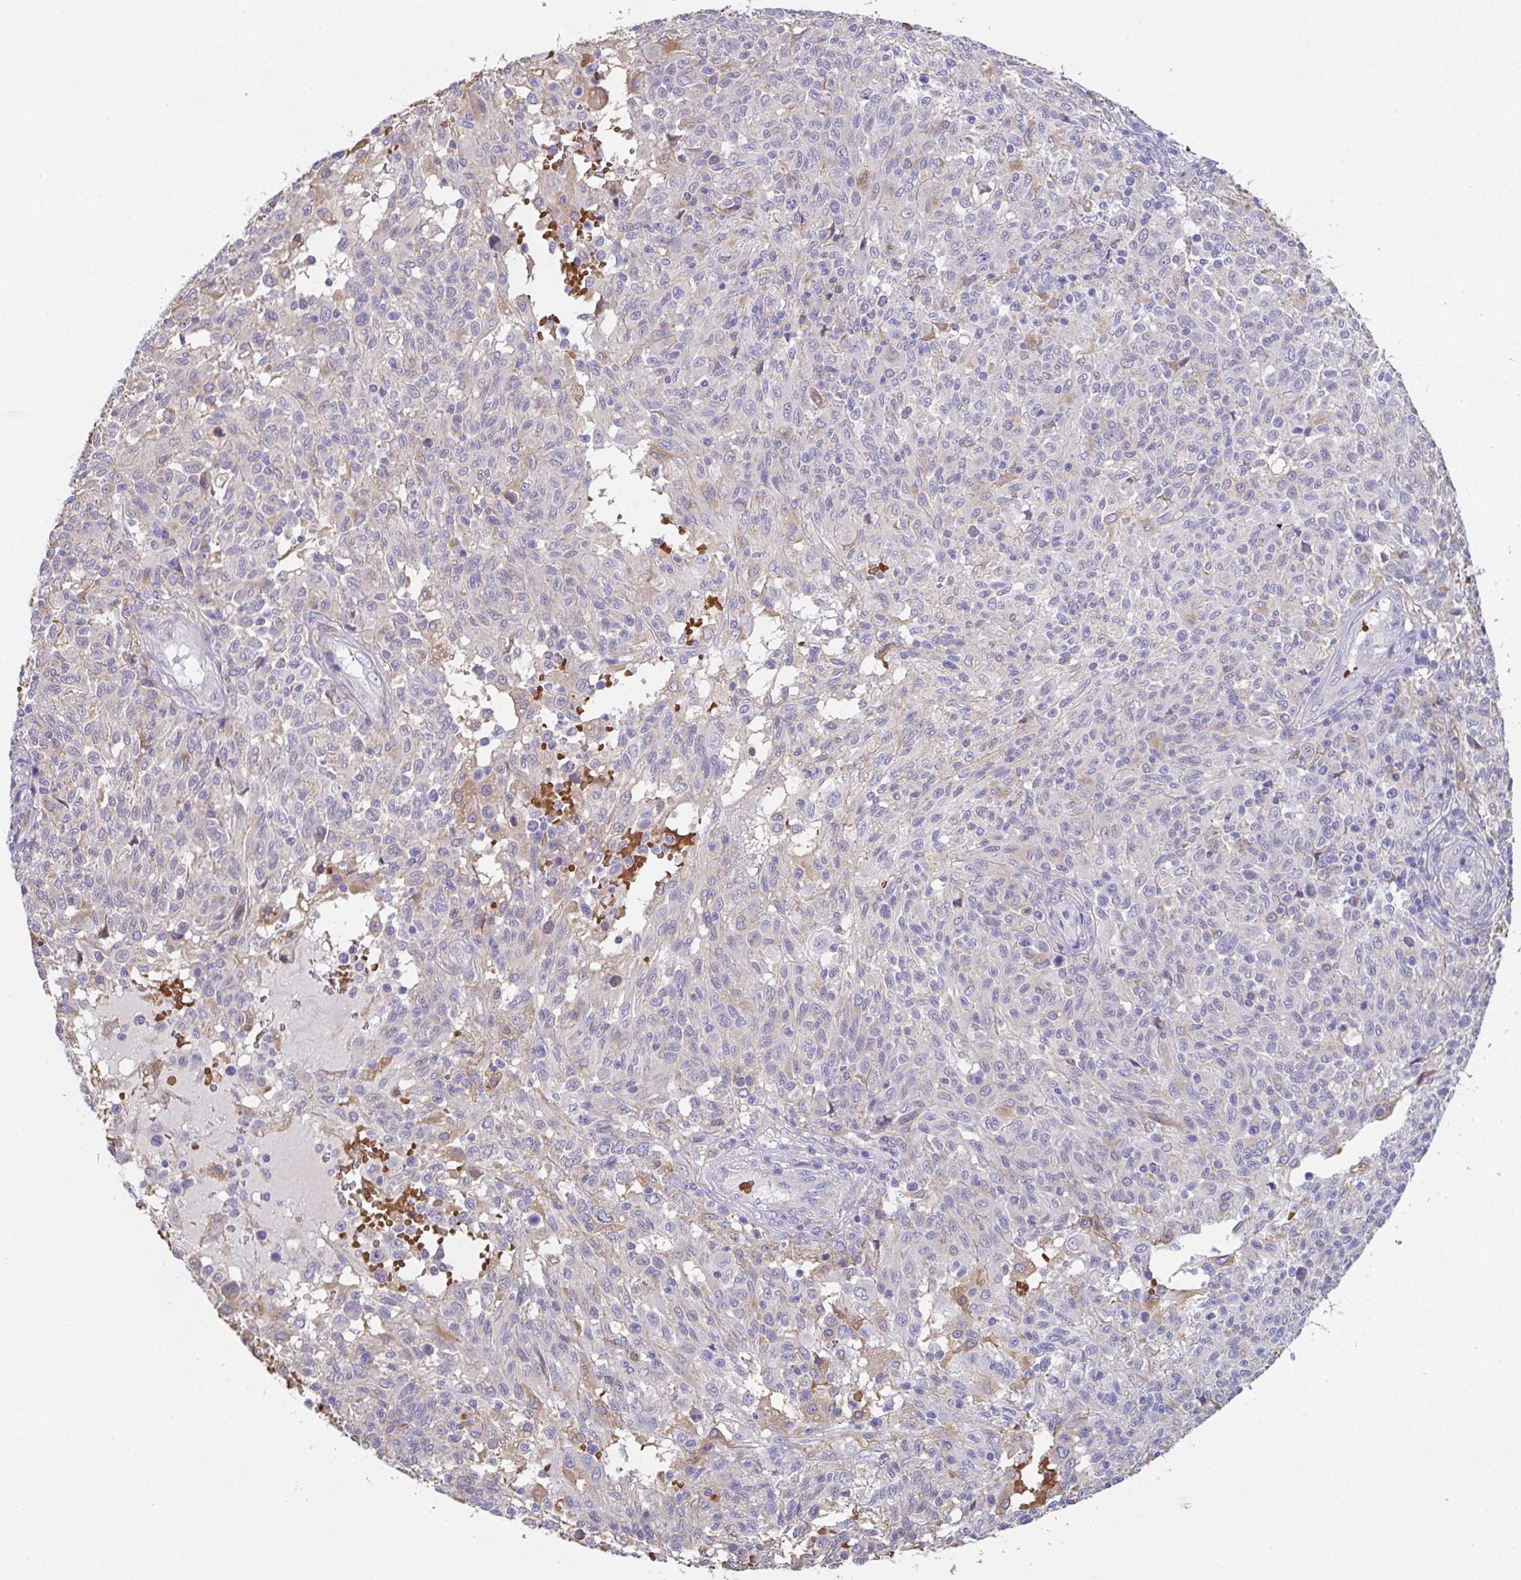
{"staining": {"intensity": "negative", "quantity": "none", "location": "none"}, "tissue": "melanoma", "cell_type": "Tumor cells", "image_type": "cancer", "snomed": [{"axis": "morphology", "description": "Malignant melanoma, NOS"}, {"axis": "topography", "description": "Skin"}], "caption": "Immunohistochemical staining of malignant melanoma exhibits no significant positivity in tumor cells. (DAB (3,3'-diaminobenzidine) immunohistochemistry (IHC) with hematoxylin counter stain).", "gene": "TFAP2C", "patient": {"sex": "male", "age": 66}}